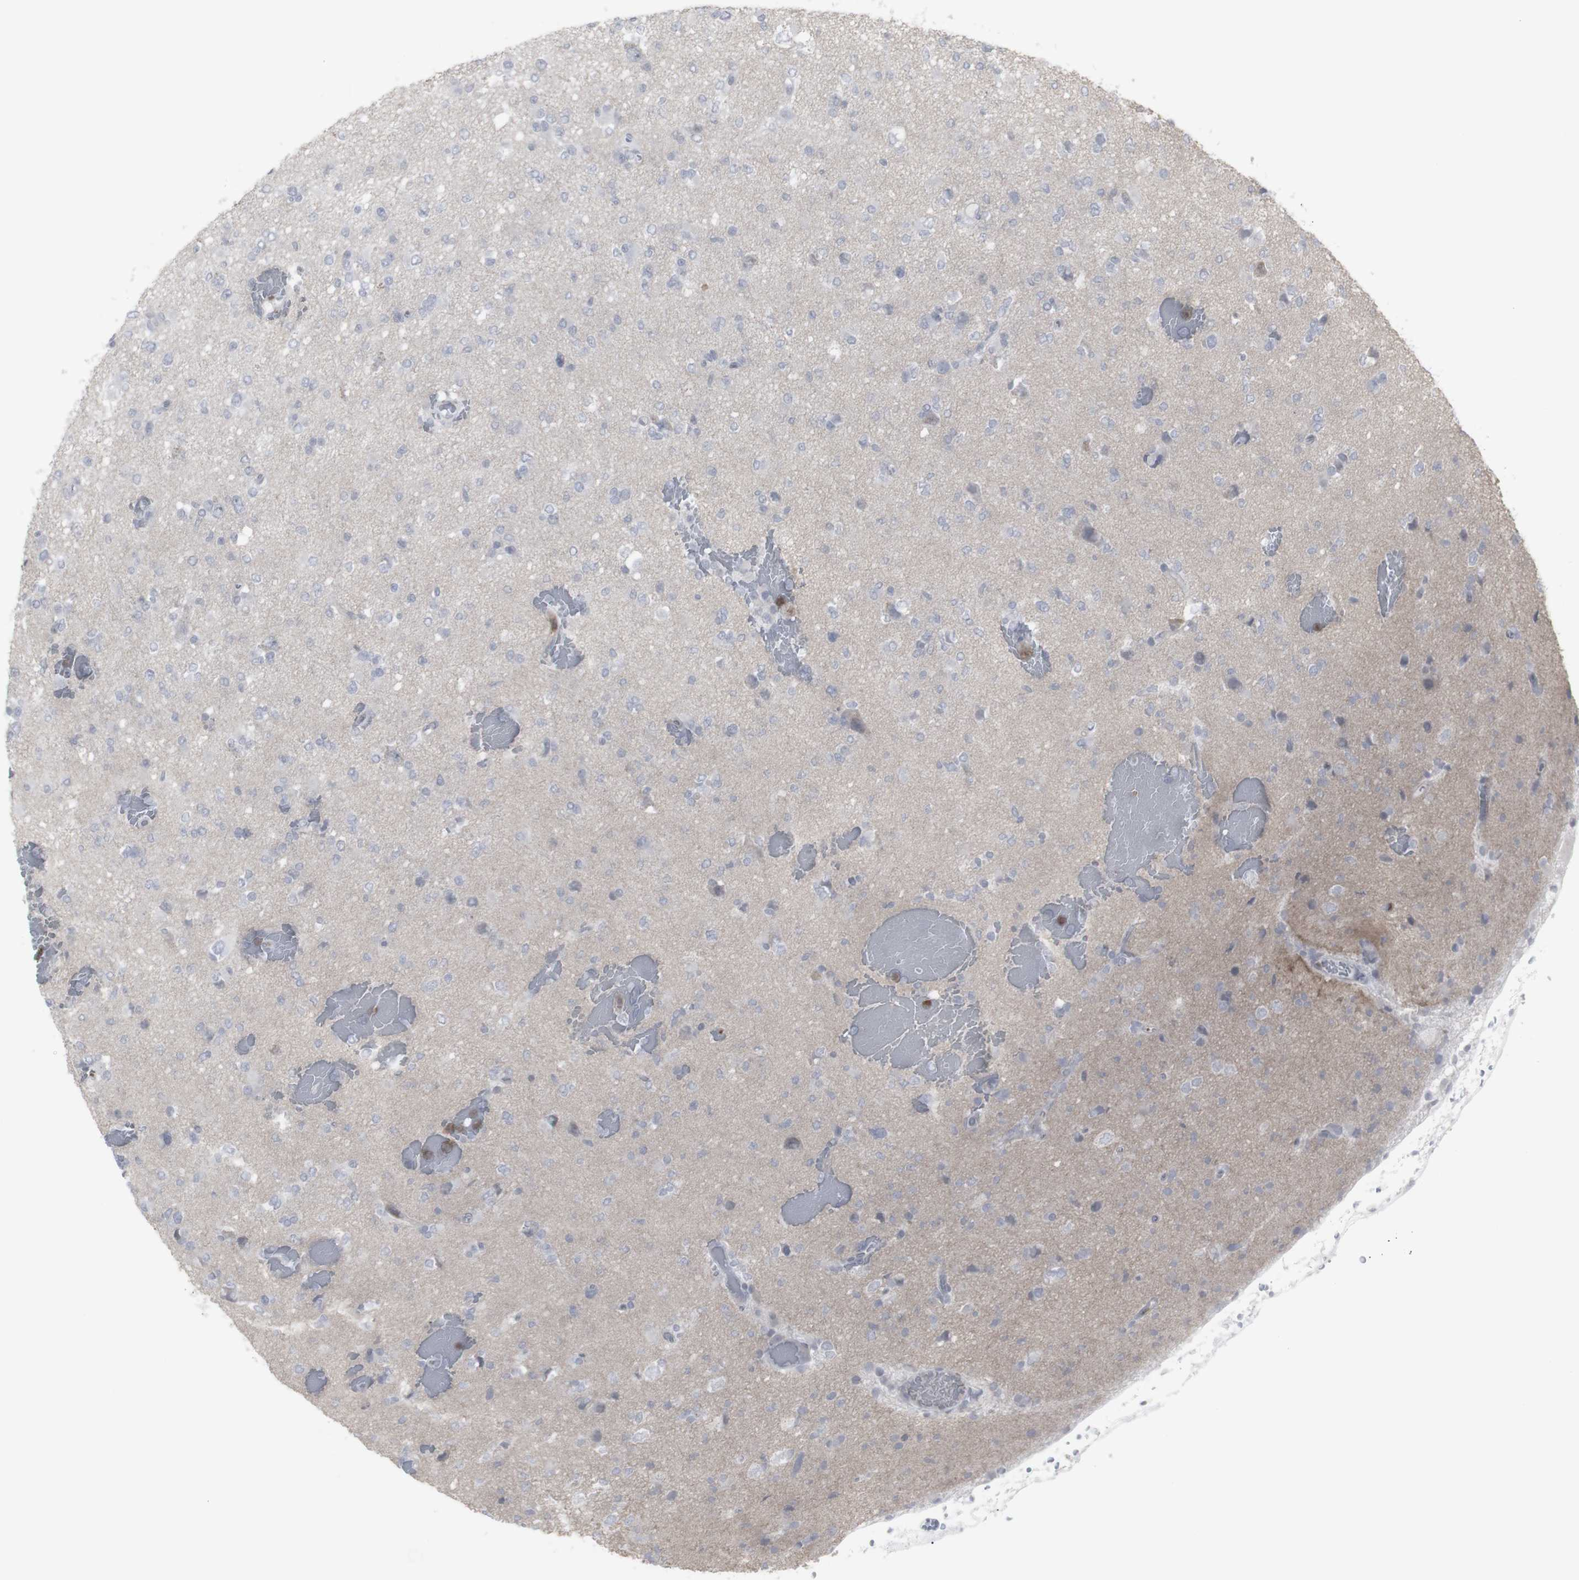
{"staining": {"intensity": "negative", "quantity": "none", "location": "none"}, "tissue": "glioma", "cell_type": "Tumor cells", "image_type": "cancer", "snomed": [{"axis": "morphology", "description": "Glioma, malignant, Low grade"}, {"axis": "topography", "description": "Brain"}], "caption": "This is a image of immunohistochemistry (IHC) staining of malignant glioma (low-grade), which shows no staining in tumor cells.", "gene": "APOBEC2", "patient": {"sex": "female", "age": 22}}